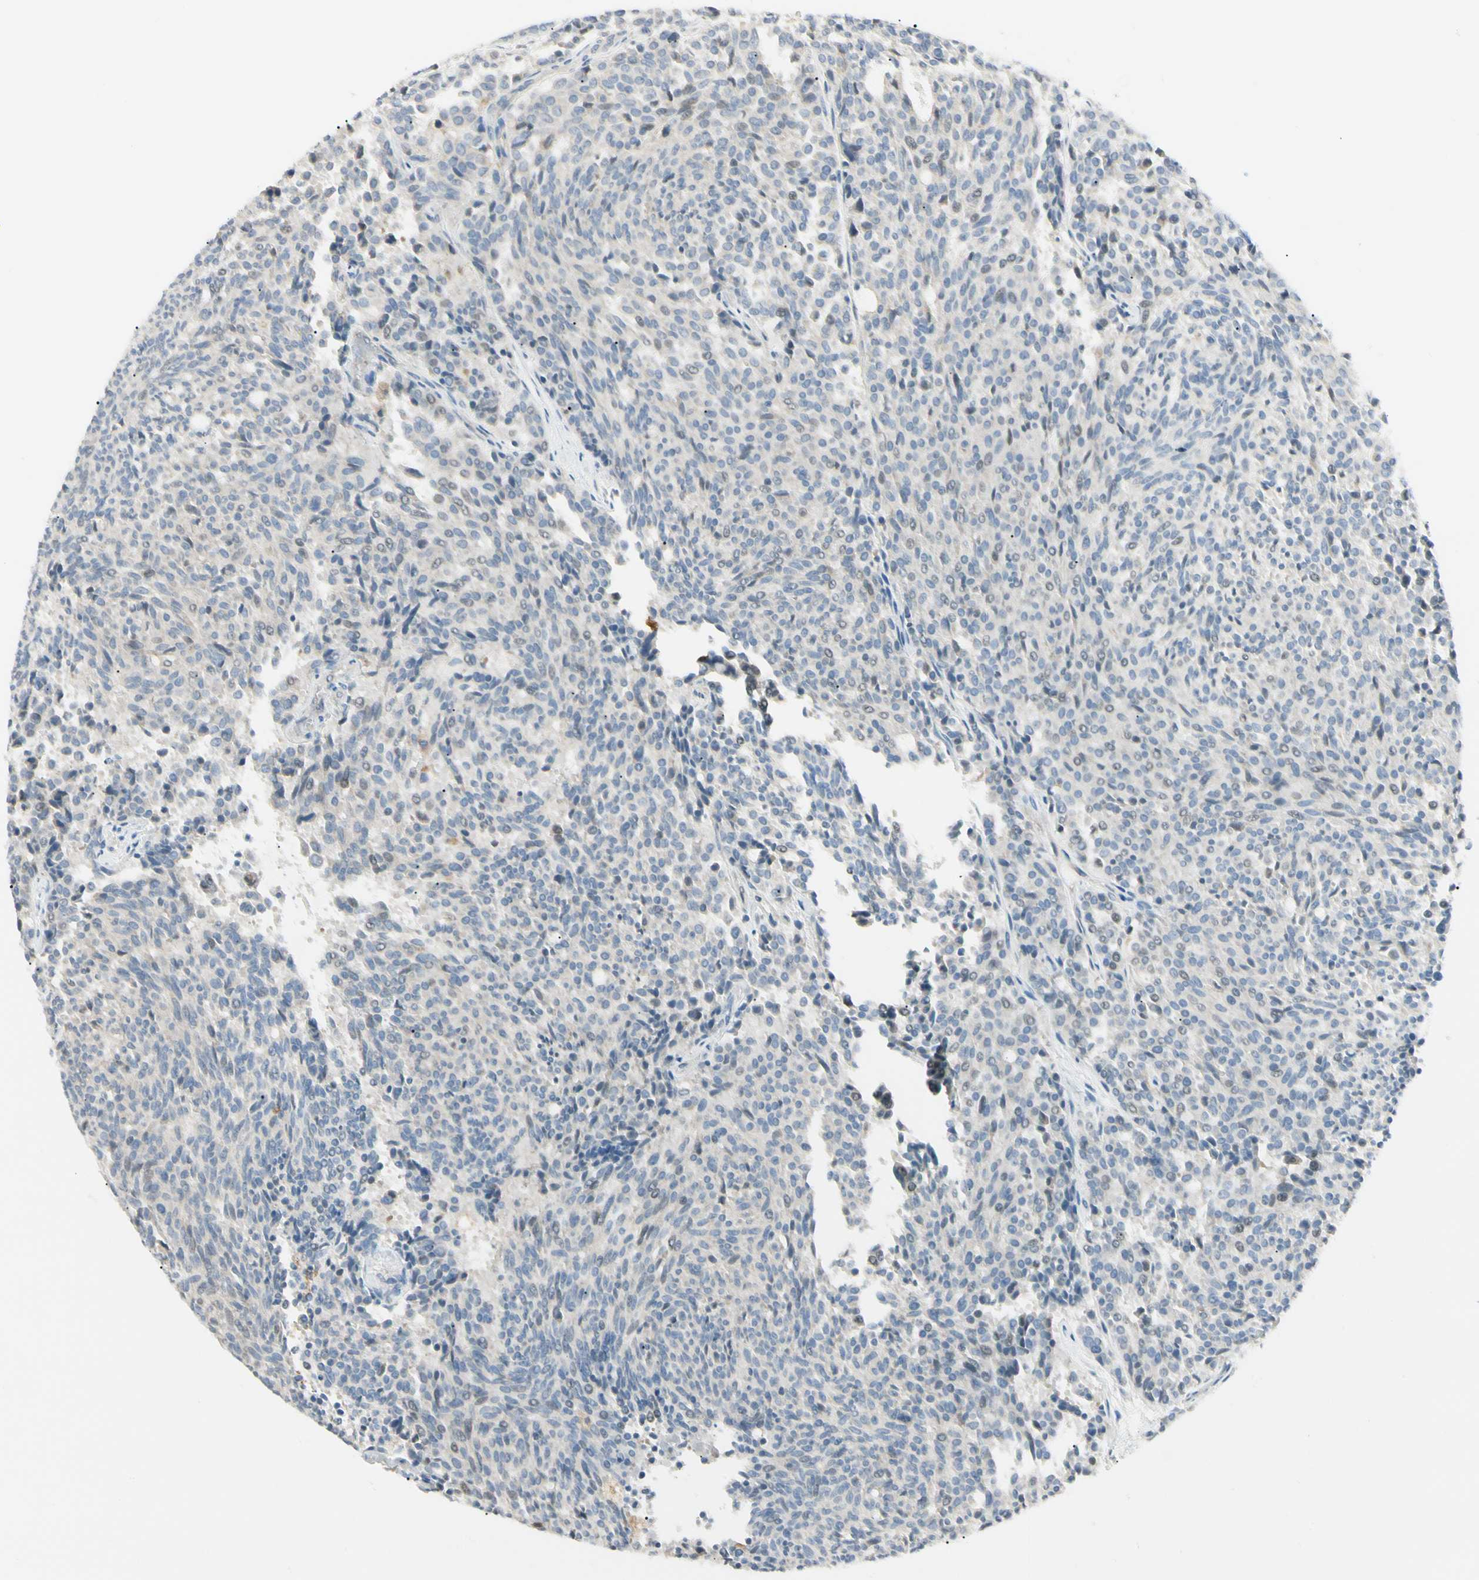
{"staining": {"intensity": "negative", "quantity": "none", "location": "none"}, "tissue": "carcinoid", "cell_type": "Tumor cells", "image_type": "cancer", "snomed": [{"axis": "morphology", "description": "Carcinoid, malignant, NOS"}, {"axis": "topography", "description": "Pancreas"}], "caption": "The image reveals no staining of tumor cells in carcinoid (malignant).", "gene": "LPCAT2", "patient": {"sex": "female", "age": 54}}